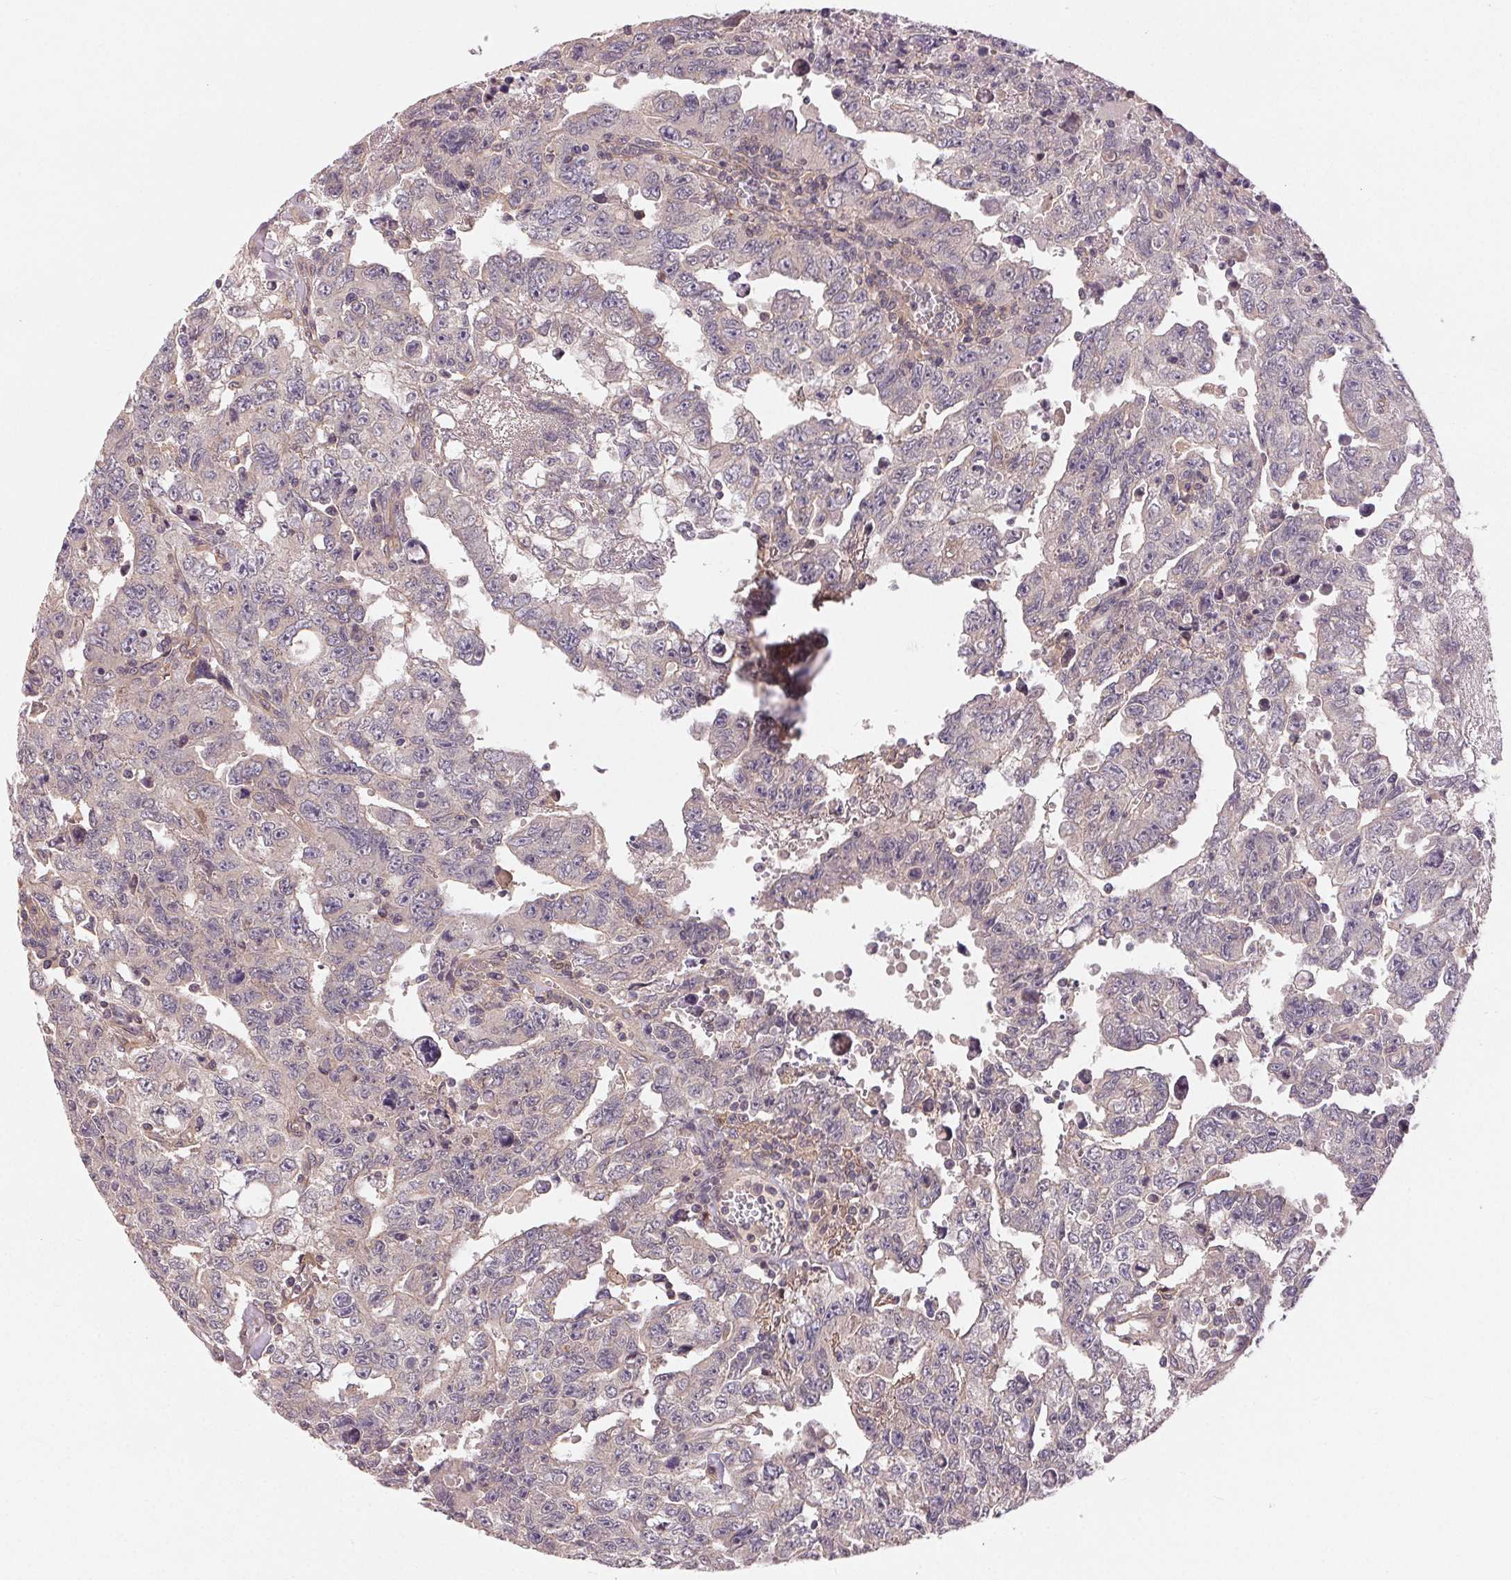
{"staining": {"intensity": "negative", "quantity": "none", "location": "none"}, "tissue": "testis cancer", "cell_type": "Tumor cells", "image_type": "cancer", "snomed": [{"axis": "morphology", "description": "Carcinoma, Embryonal, NOS"}, {"axis": "topography", "description": "Testis"}], "caption": "There is no significant expression in tumor cells of testis cancer. Brightfield microscopy of IHC stained with DAB (brown) and hematoxylin (blue), captured at high magnification.", "gene": "MAPKAPK2", "patient": {"sex": "male", "age": 24}}